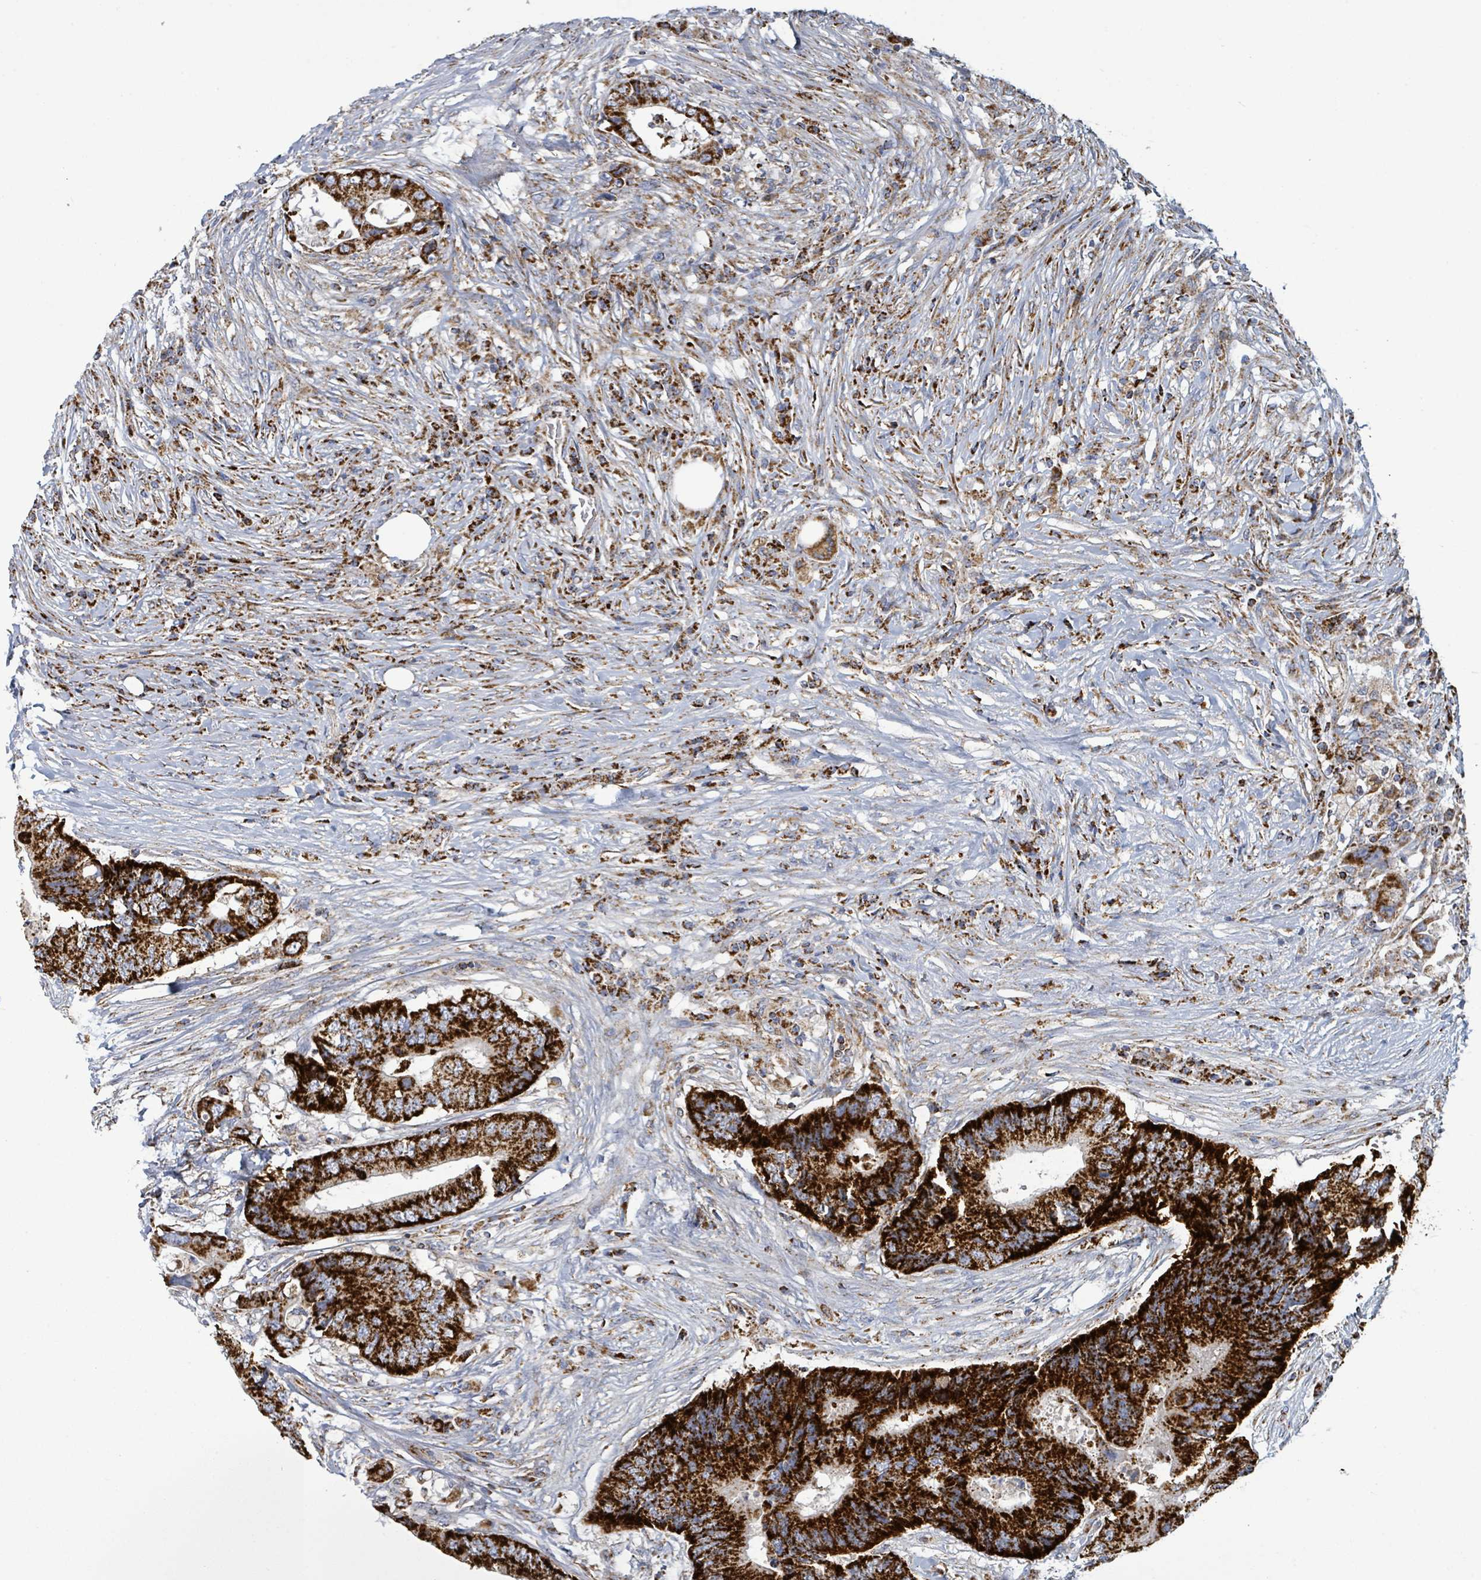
{"staining": {"intensity": "strong", "quantity": ">75%", "location": "cytoplasmic/membranous"}, "tissue": "colorectal cancer", "cell_type": "Tumor cells", "image_type": "cancer", "snomed": [{"axis": "morphology", "description": "Adenocarcinoma, NOS"}, {"axis": "topography", "description": "Colon"}], "caption": "A brown stain labels strong cytoplasmic/membranous expression of a protein in human adenocarcinoma (colorectal) tumor cells. The protein of interest is stained brown, and the nuclei are stained in blue (DAB IHC with brightfield microscopy, high magnification).", "gene": "SUCLG2", "patient": {"sex": "male", "age": 71}}